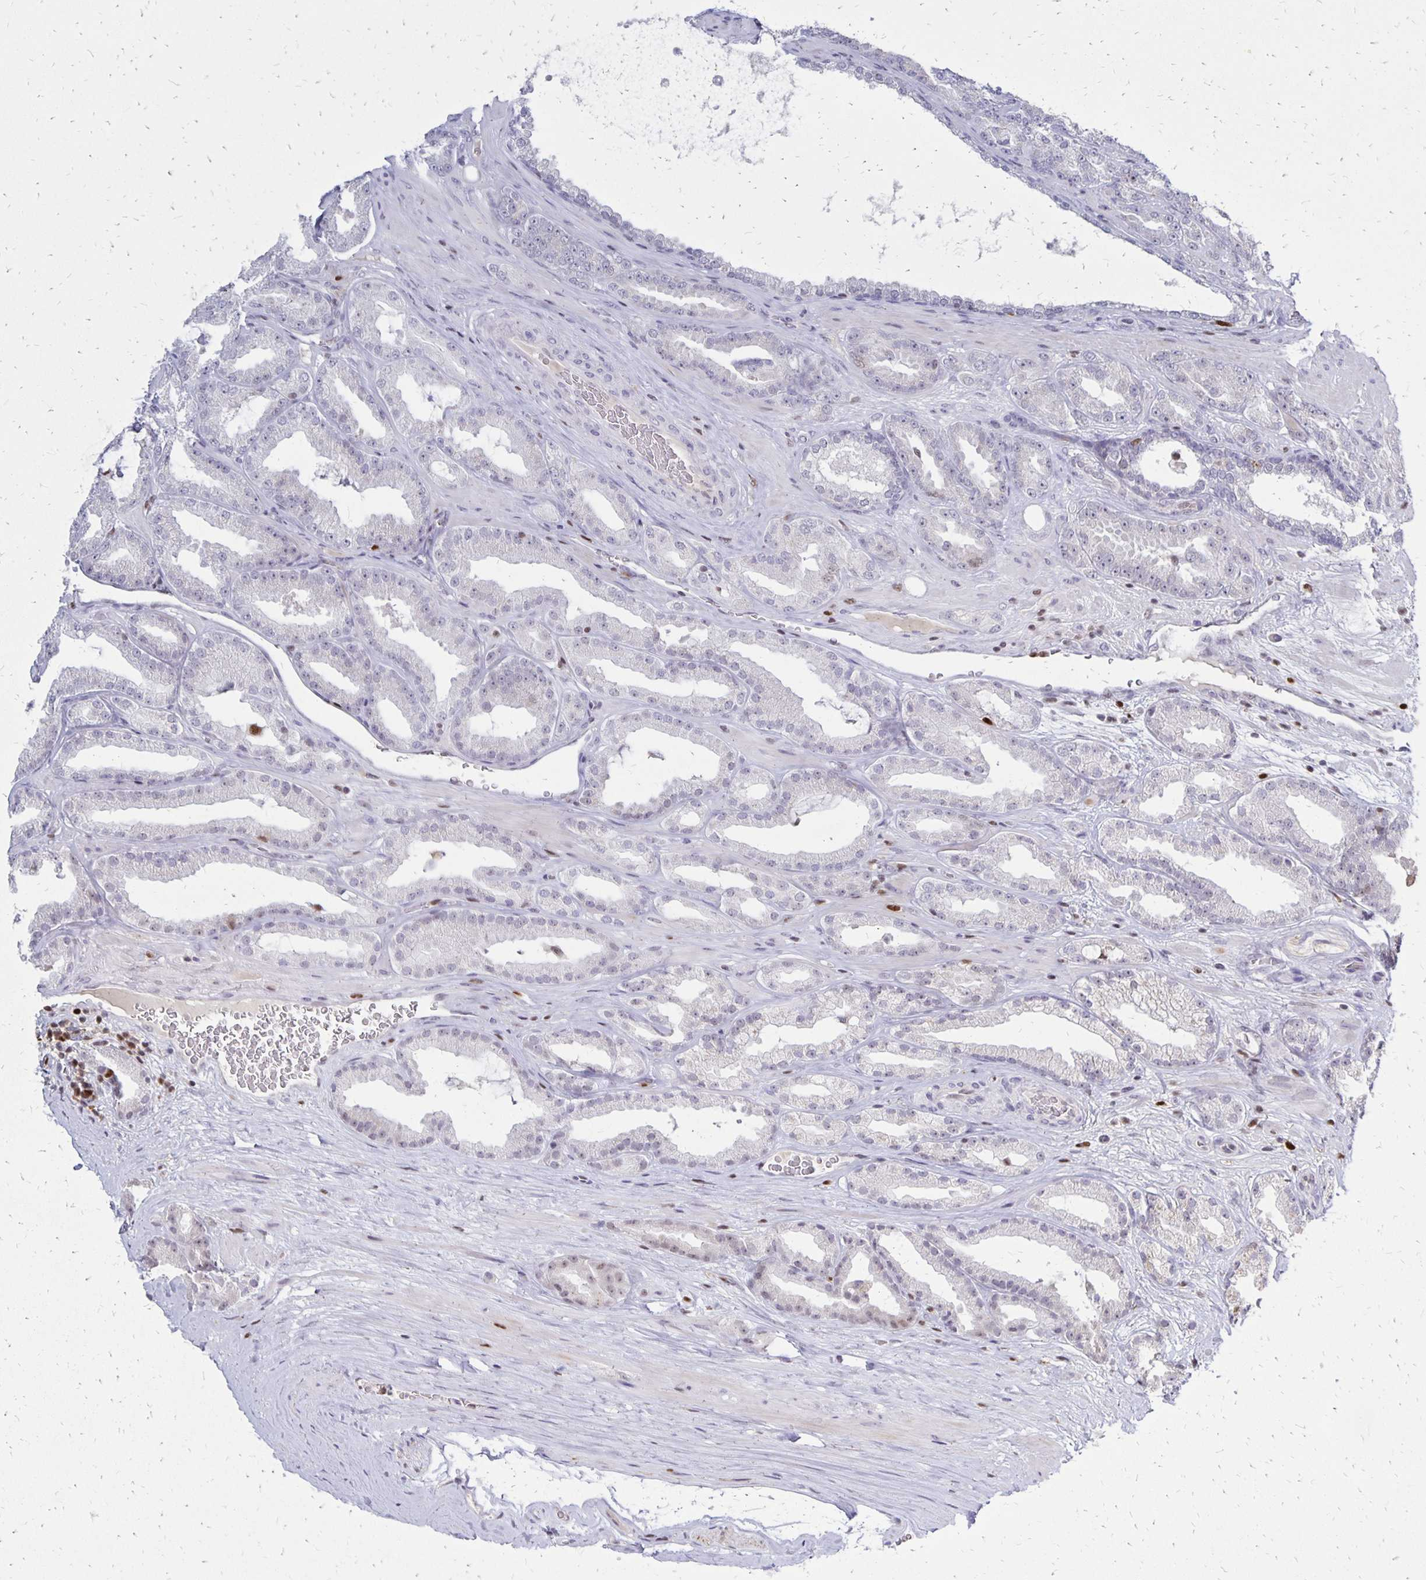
{"staining": {"intensity": "negative", "quantity": "none", "location": "none"}, "tissue": "prostate cancer", "cell_type": "Tumor cells", "image_type": "cancer", "snomed": [{"axis": "morphology", "description": "Adenocarcinoma, Low grade"}, {"axis": "topography", "description": "Prostate"}], "caption": "Immunohistochemical staining of adenocarcinoma (low-grade) (prostate) displays no significant expression in tumor cells.", "gene": "DCK", "patient": {"sex": "male", "age": 61}}